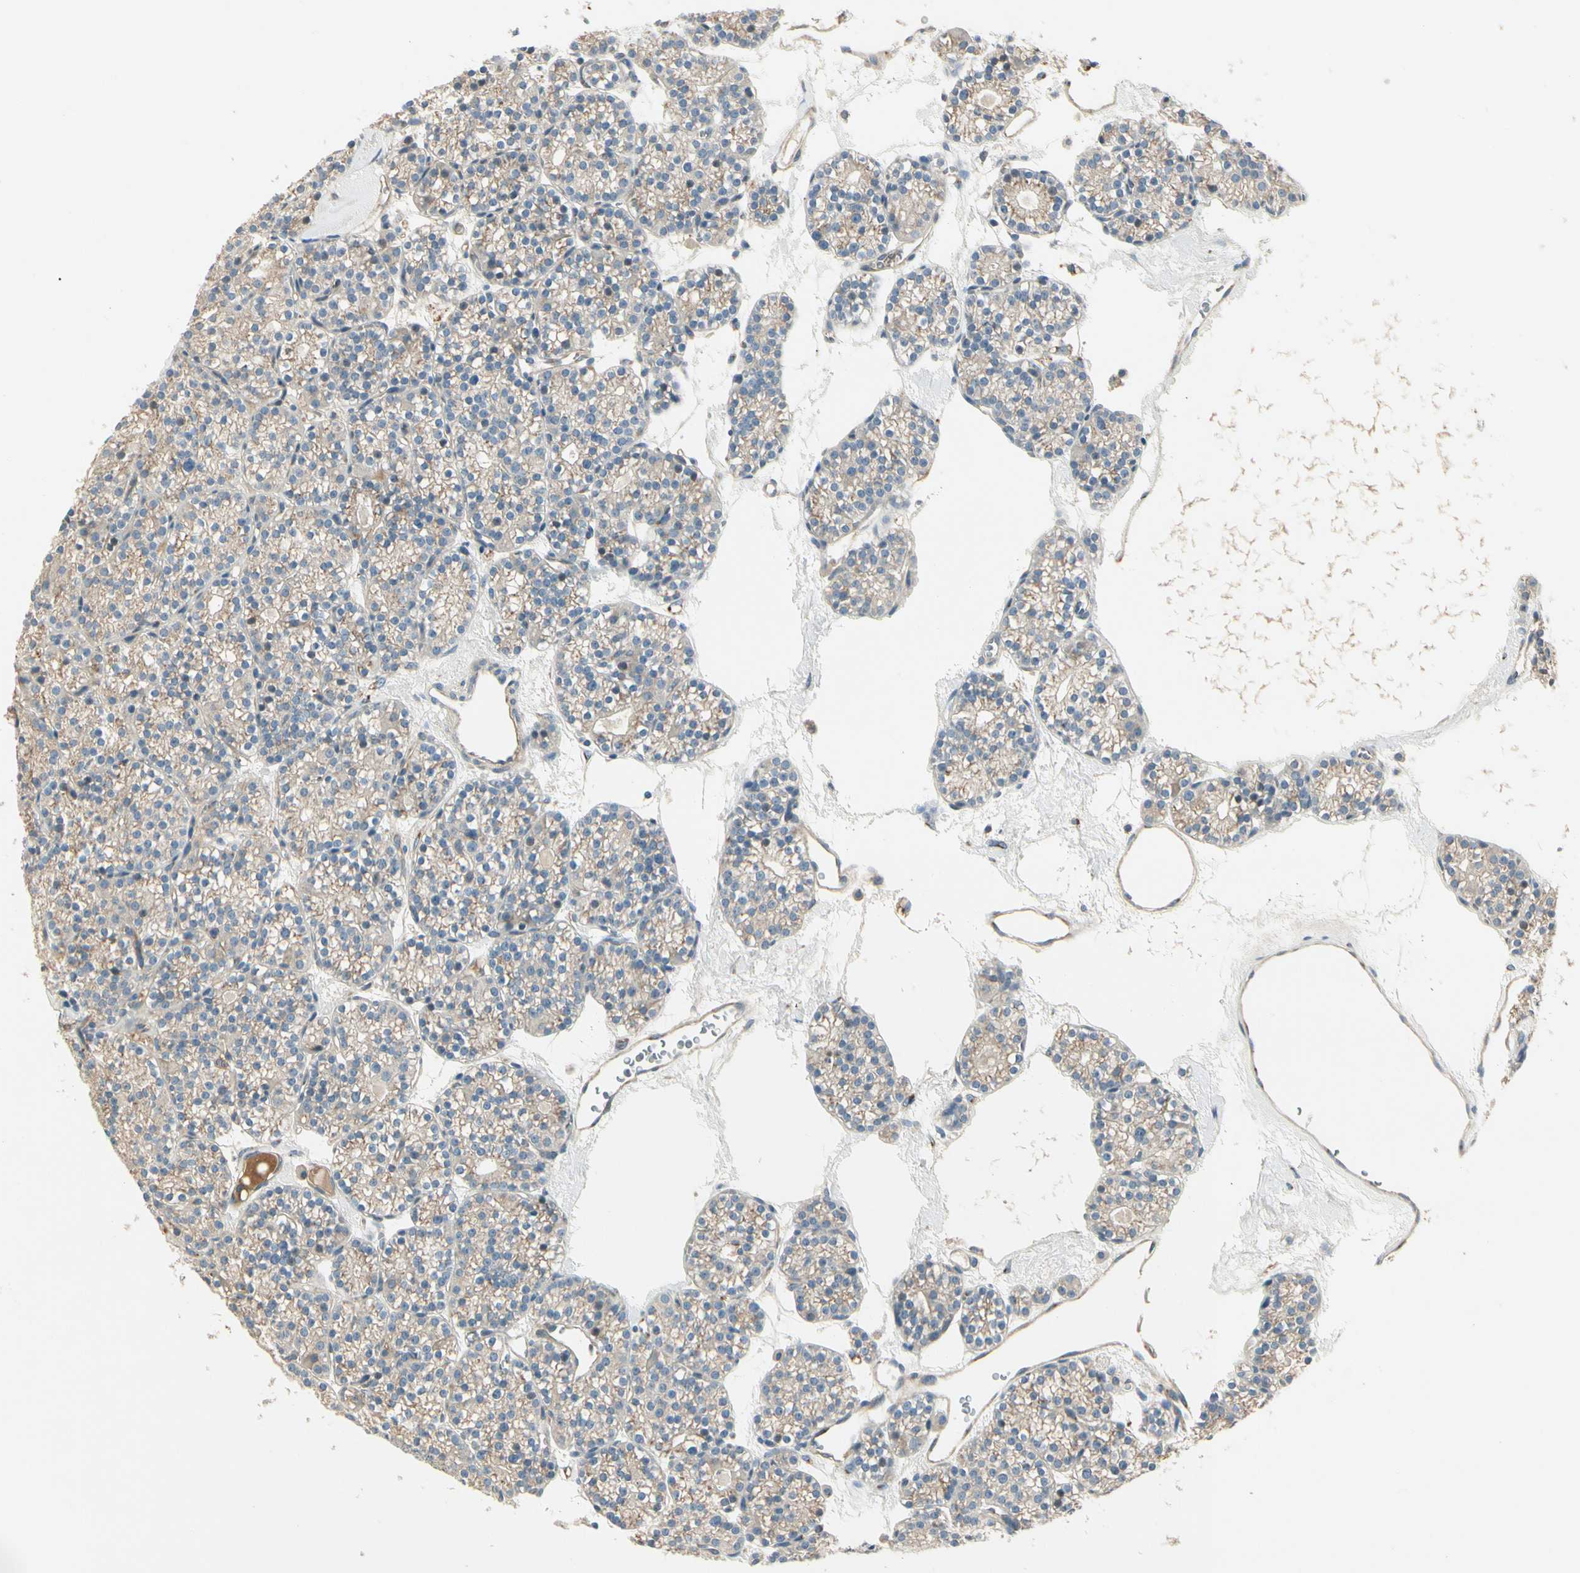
{"staining": {"intensity": "weak", "quantity": ">75%", "location": "cytoplasmic/membranous"}, "tissue": "parathyroid gland", "cell_type": "Glandular cells", "image_type": "normal", "snomed": [{"axis": "morphology", "description": "Normal tissue, NOS"}, {"axis": "topography", "description": "Parathyroid gland"}], "caption": "Glandular cells demonstrate low levels of weak cytoplasmic/membranous positivity in approximately >75% of cells in unremarkable human parathyroid gland. (Brightfield microscopy of DAB IHC at high magnification).", "gene": "ABCA3", "patient": {"sex": "female", "age": 64}}